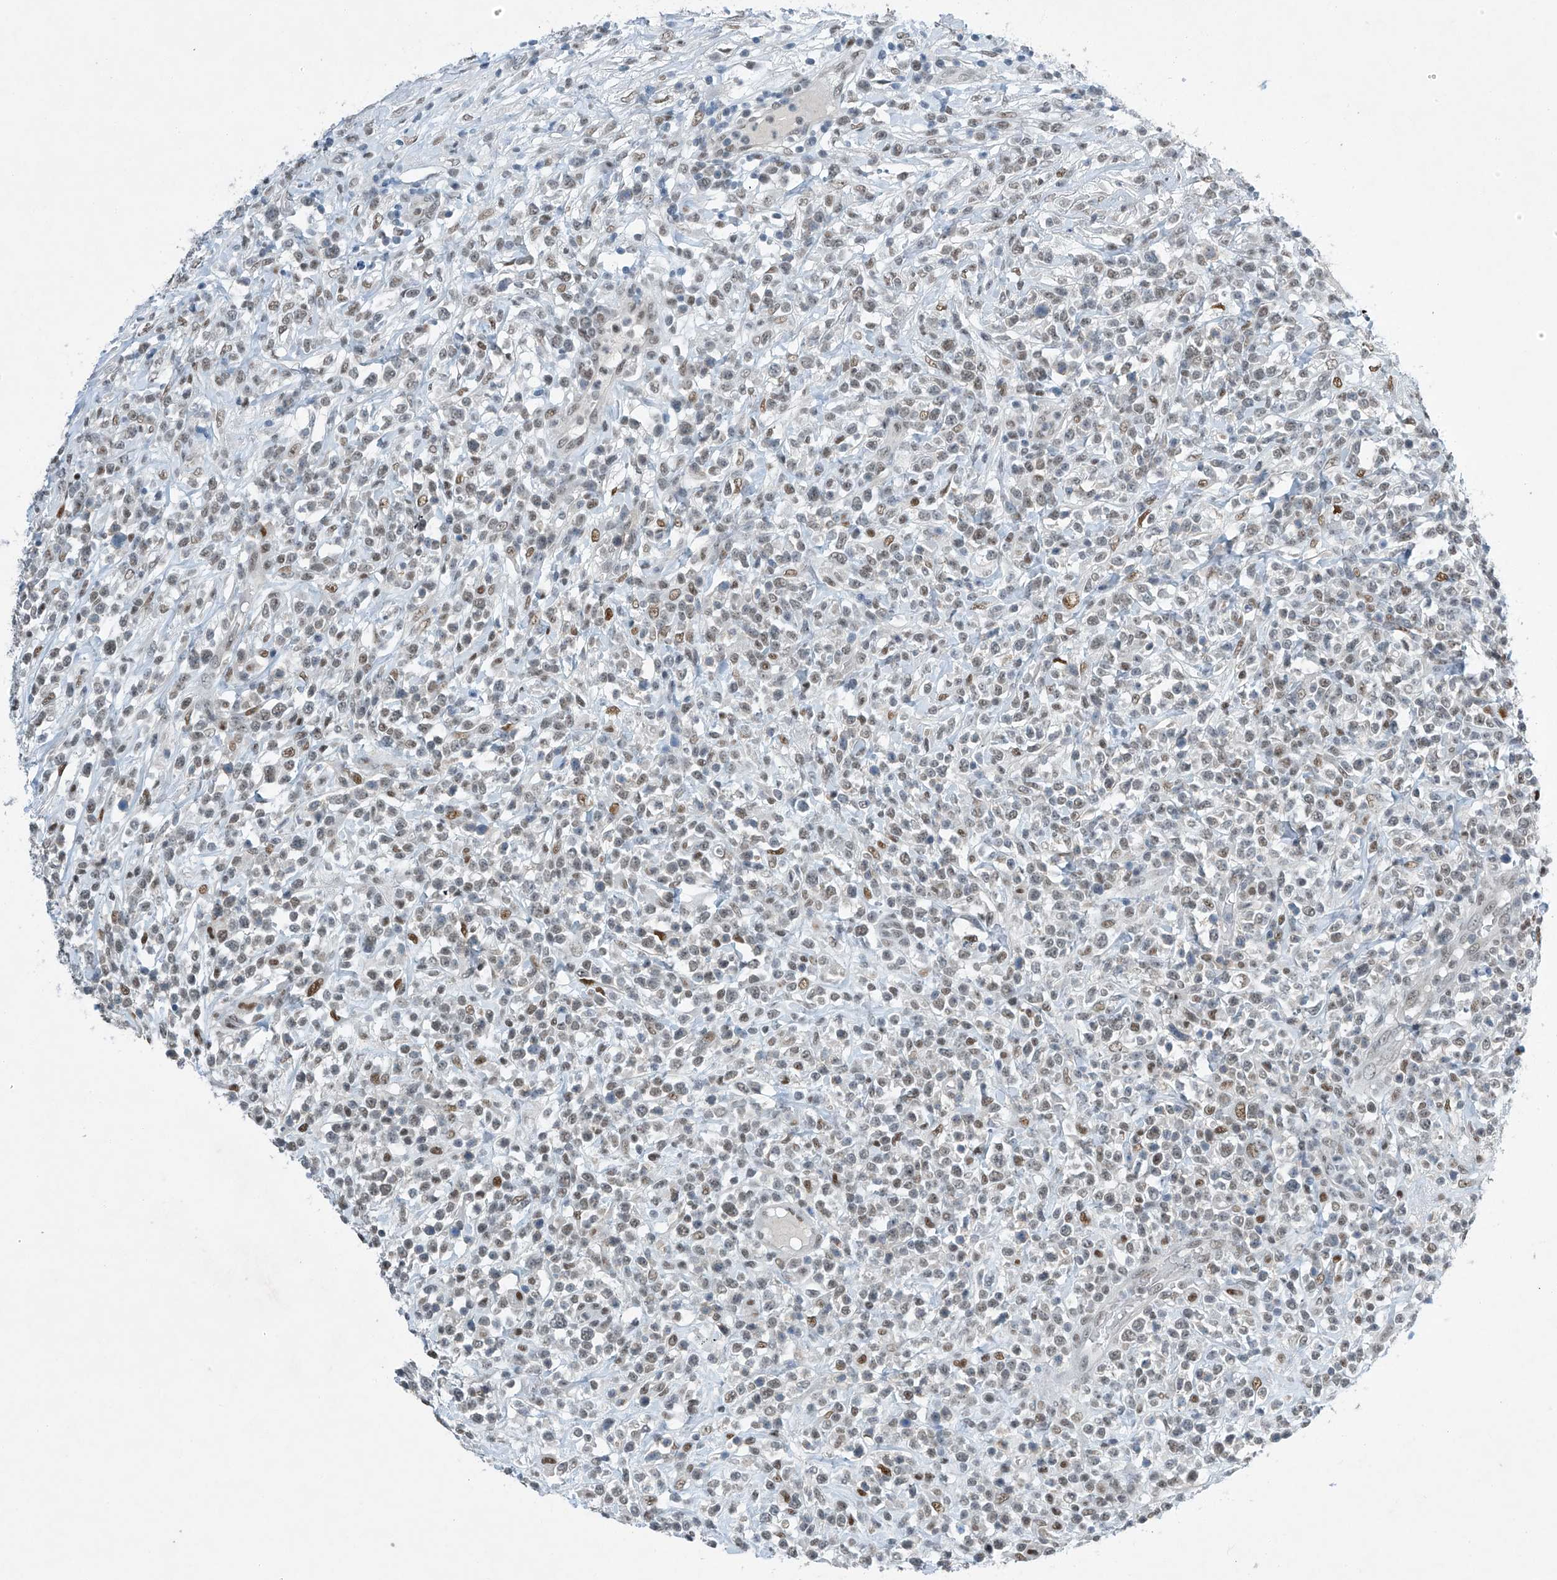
{"staining": {"intensity": "weak", "quantity": "25%-75%", "location": "nuclear"}, "tissue": "lymphoma", "cell_type": "Tumor cells", "image_type": "cancer", "snomed": [{"axis": "morphology", "description": "Malignant lymphoma, non-Hodgkin's type, High grade"}, {"axis": "topography", "description": "Colon"}], "caption": "Human high-grade malignant lymphoma, non-Hodgkin's type stained with a protein marker exhibits weak staining in tumor cells.", "gene": "TAF8", "patient": {"sex": "female", "age": 53}}